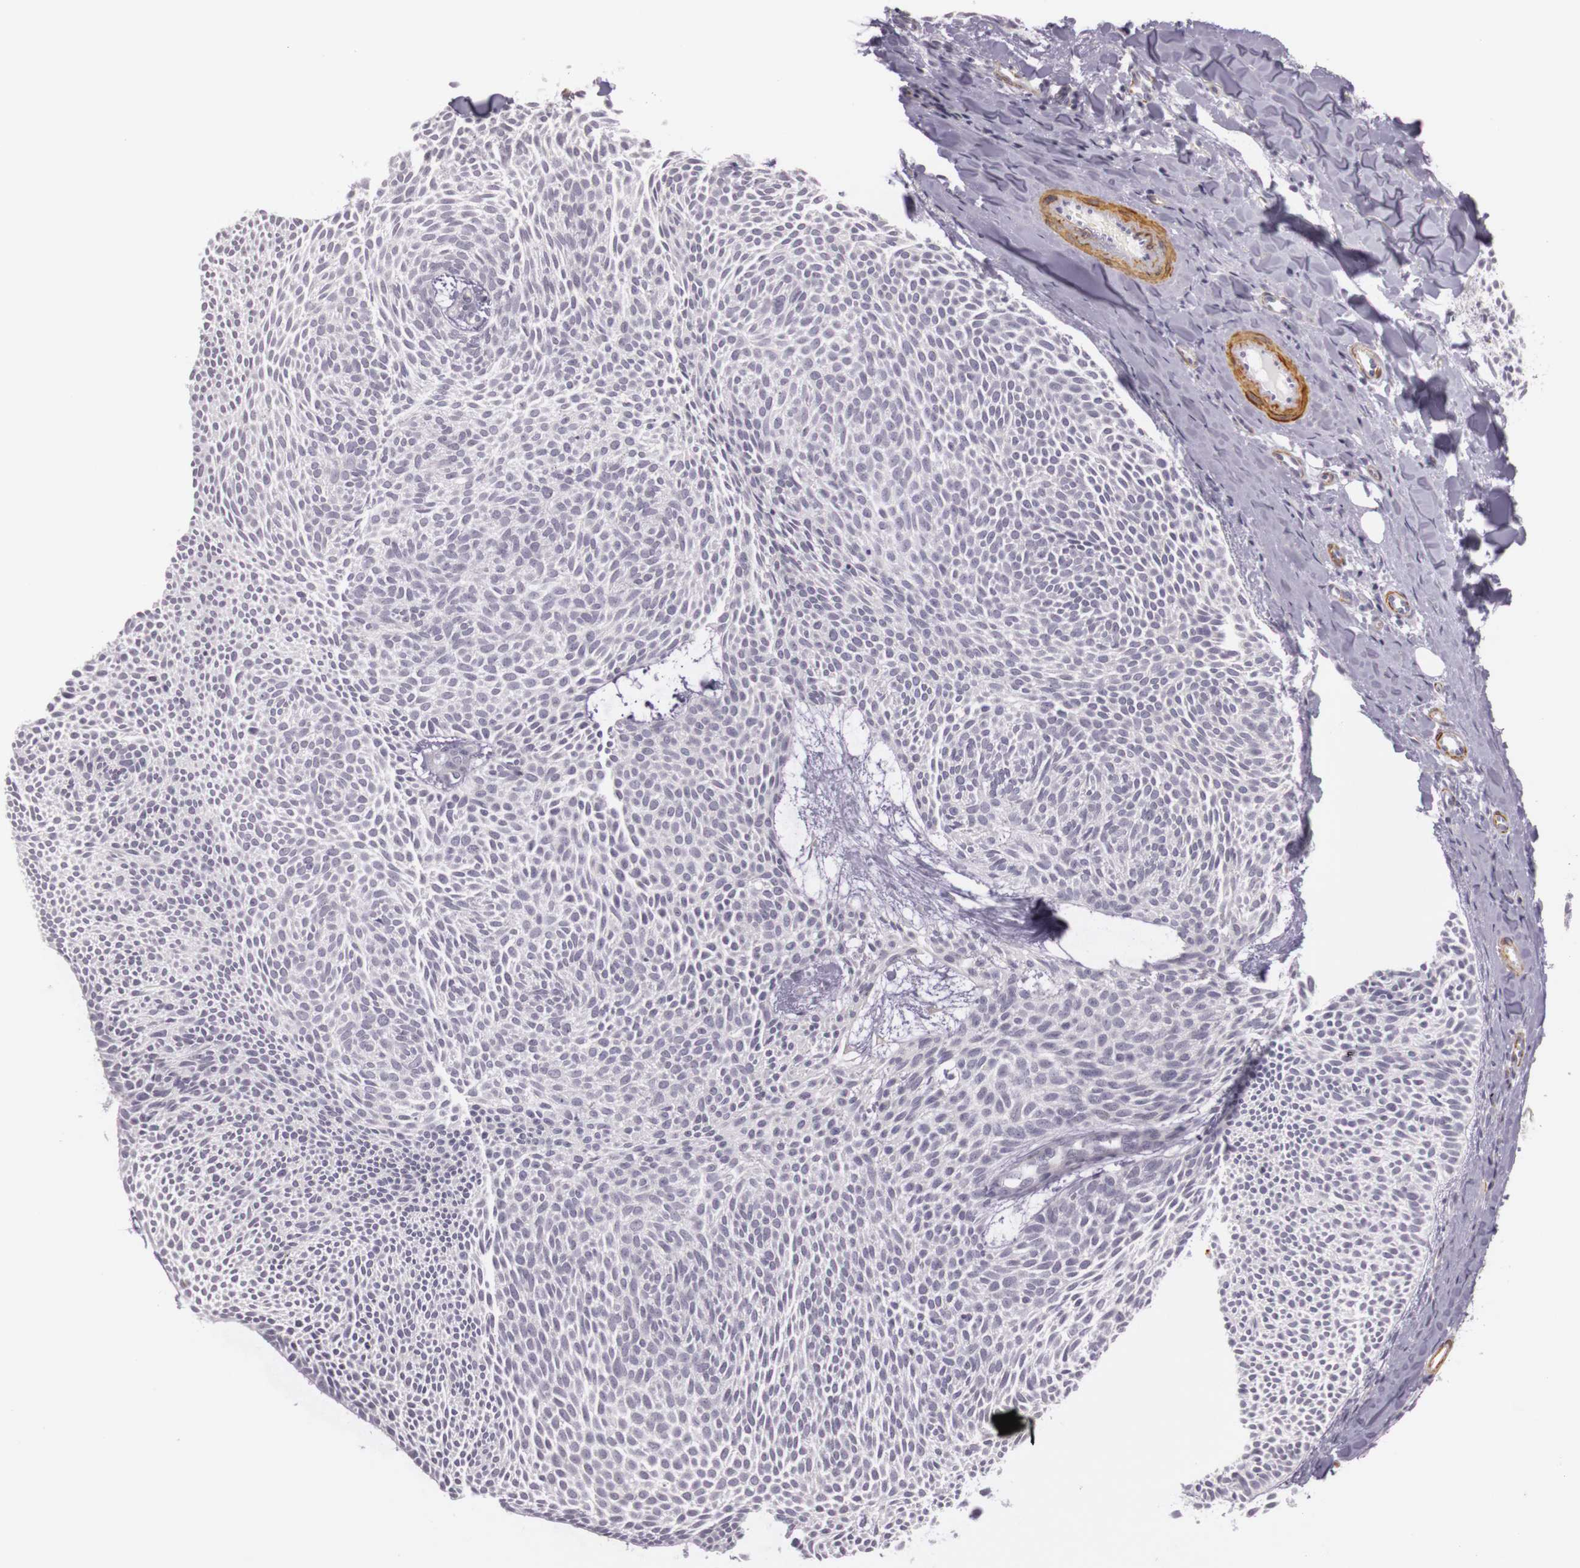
{"staining": {"intensity": "negative", "quantity": "none", "location": "none"}, "tissue": "skin cancer", "cell_type": "Tumor cells", "image_type": "cancer", "snomed": [{"axis": "morphology", "description": "Basal cell carcinoma"}, {"axis": "topography", "description": "Skin"}], "caption": "There is no significant positivity in tumor cells of skin basal cell carcinoma. The staining is performed using DAB (3,3'-diaminobenzidine) brown chromogen with nuclei counter-stained in using hematoxylin.", "gene": "CNTN2", "patient": {"sex": "male", "age": 84}}